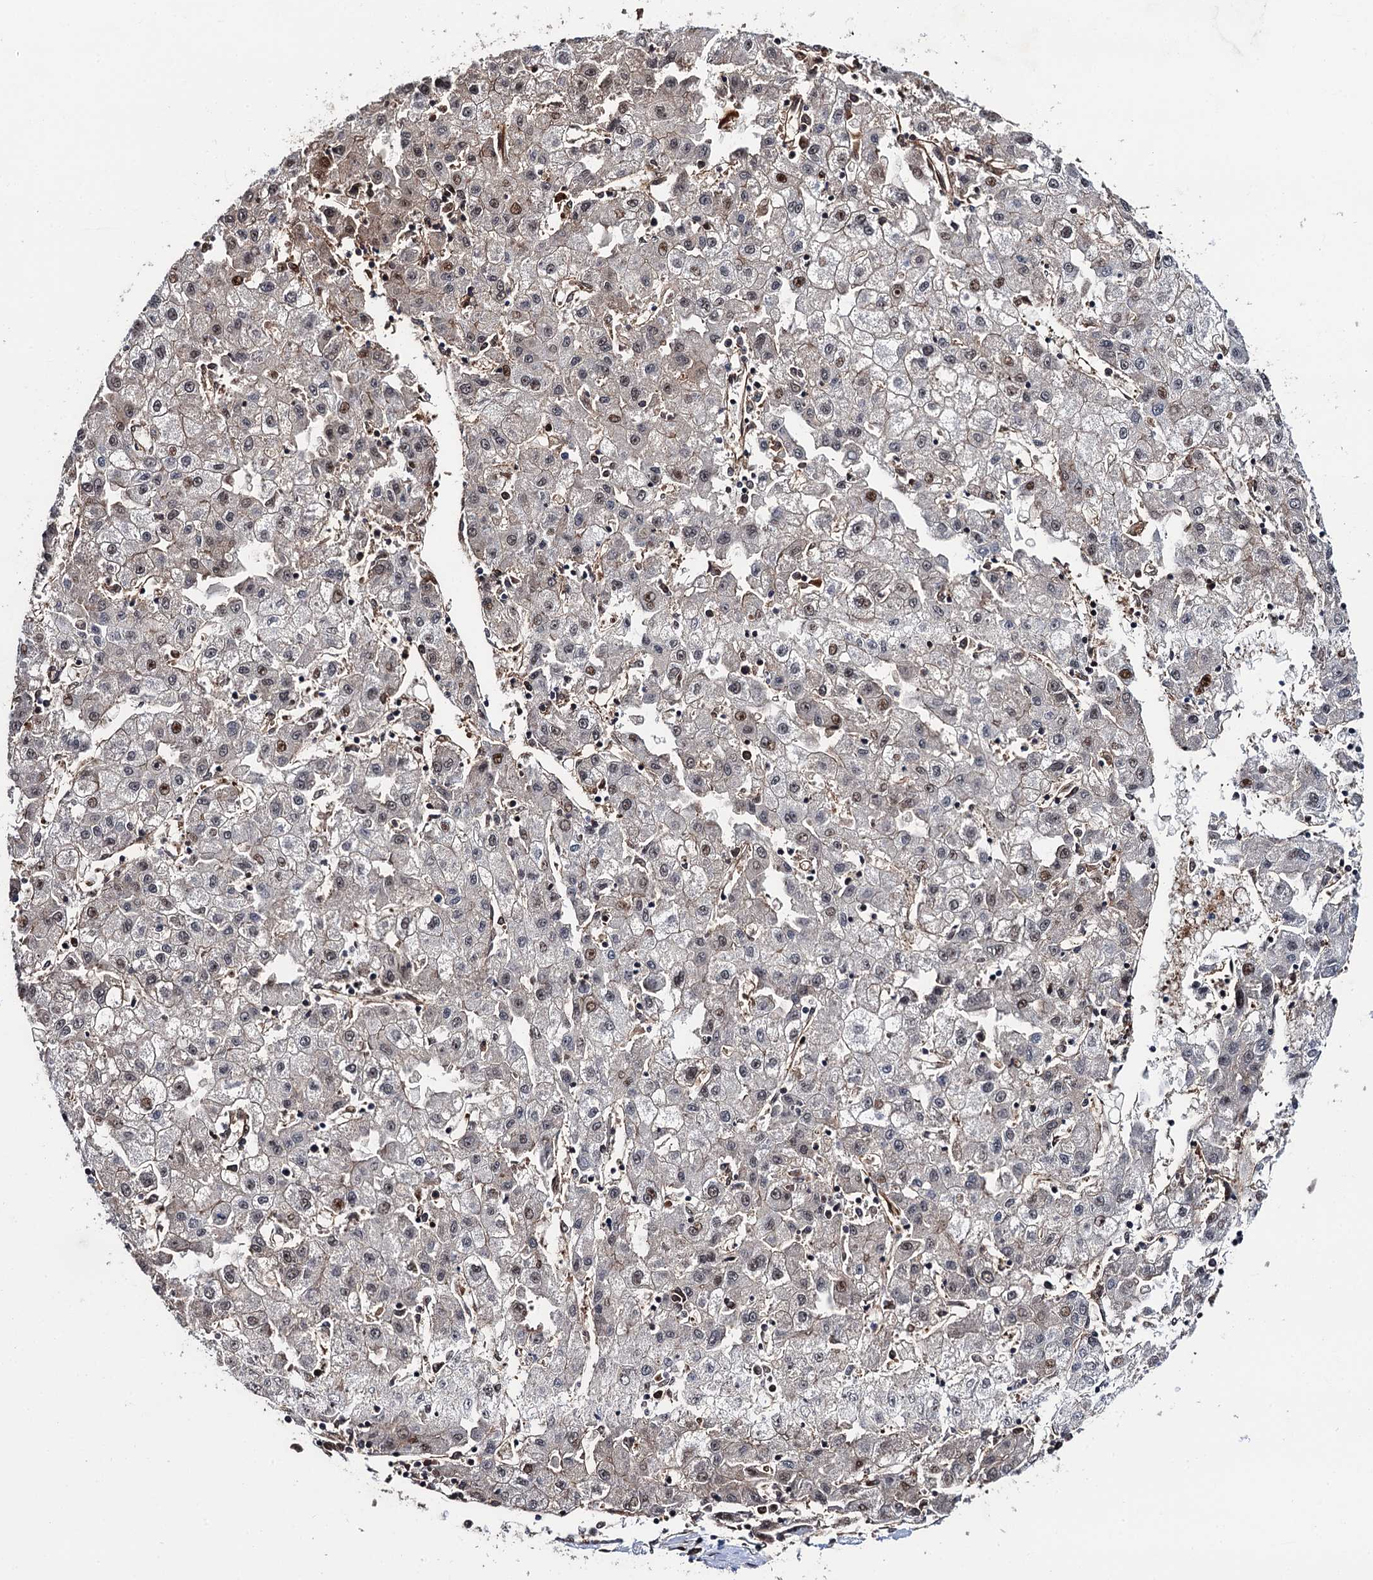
{"staining": {"intensity": "moderate", "quantity": "<25%", "location": "nuclear"}, "tissue": "liver cancer", "cell_type": "Tumor cells", "image_type": "cancer", "snomed": [{"axis": "morphology", "description": "Carcinoma, Hepatocellular, NOS"}, {"axis": "topography", "description": "Liver"}], "caption": "Immunohistochemistry (IHC) image of neoplastic tissue: human liver hepatocellular carcinoma stained using immunohistochemistry (IHC) exhibits low levels of moderate protein expression localized specifically in the nuclear of tumor cells, appearing as a nuclear brown color.", "gene": "CDC23", "patient": {"sex": "male", "age": 72}}